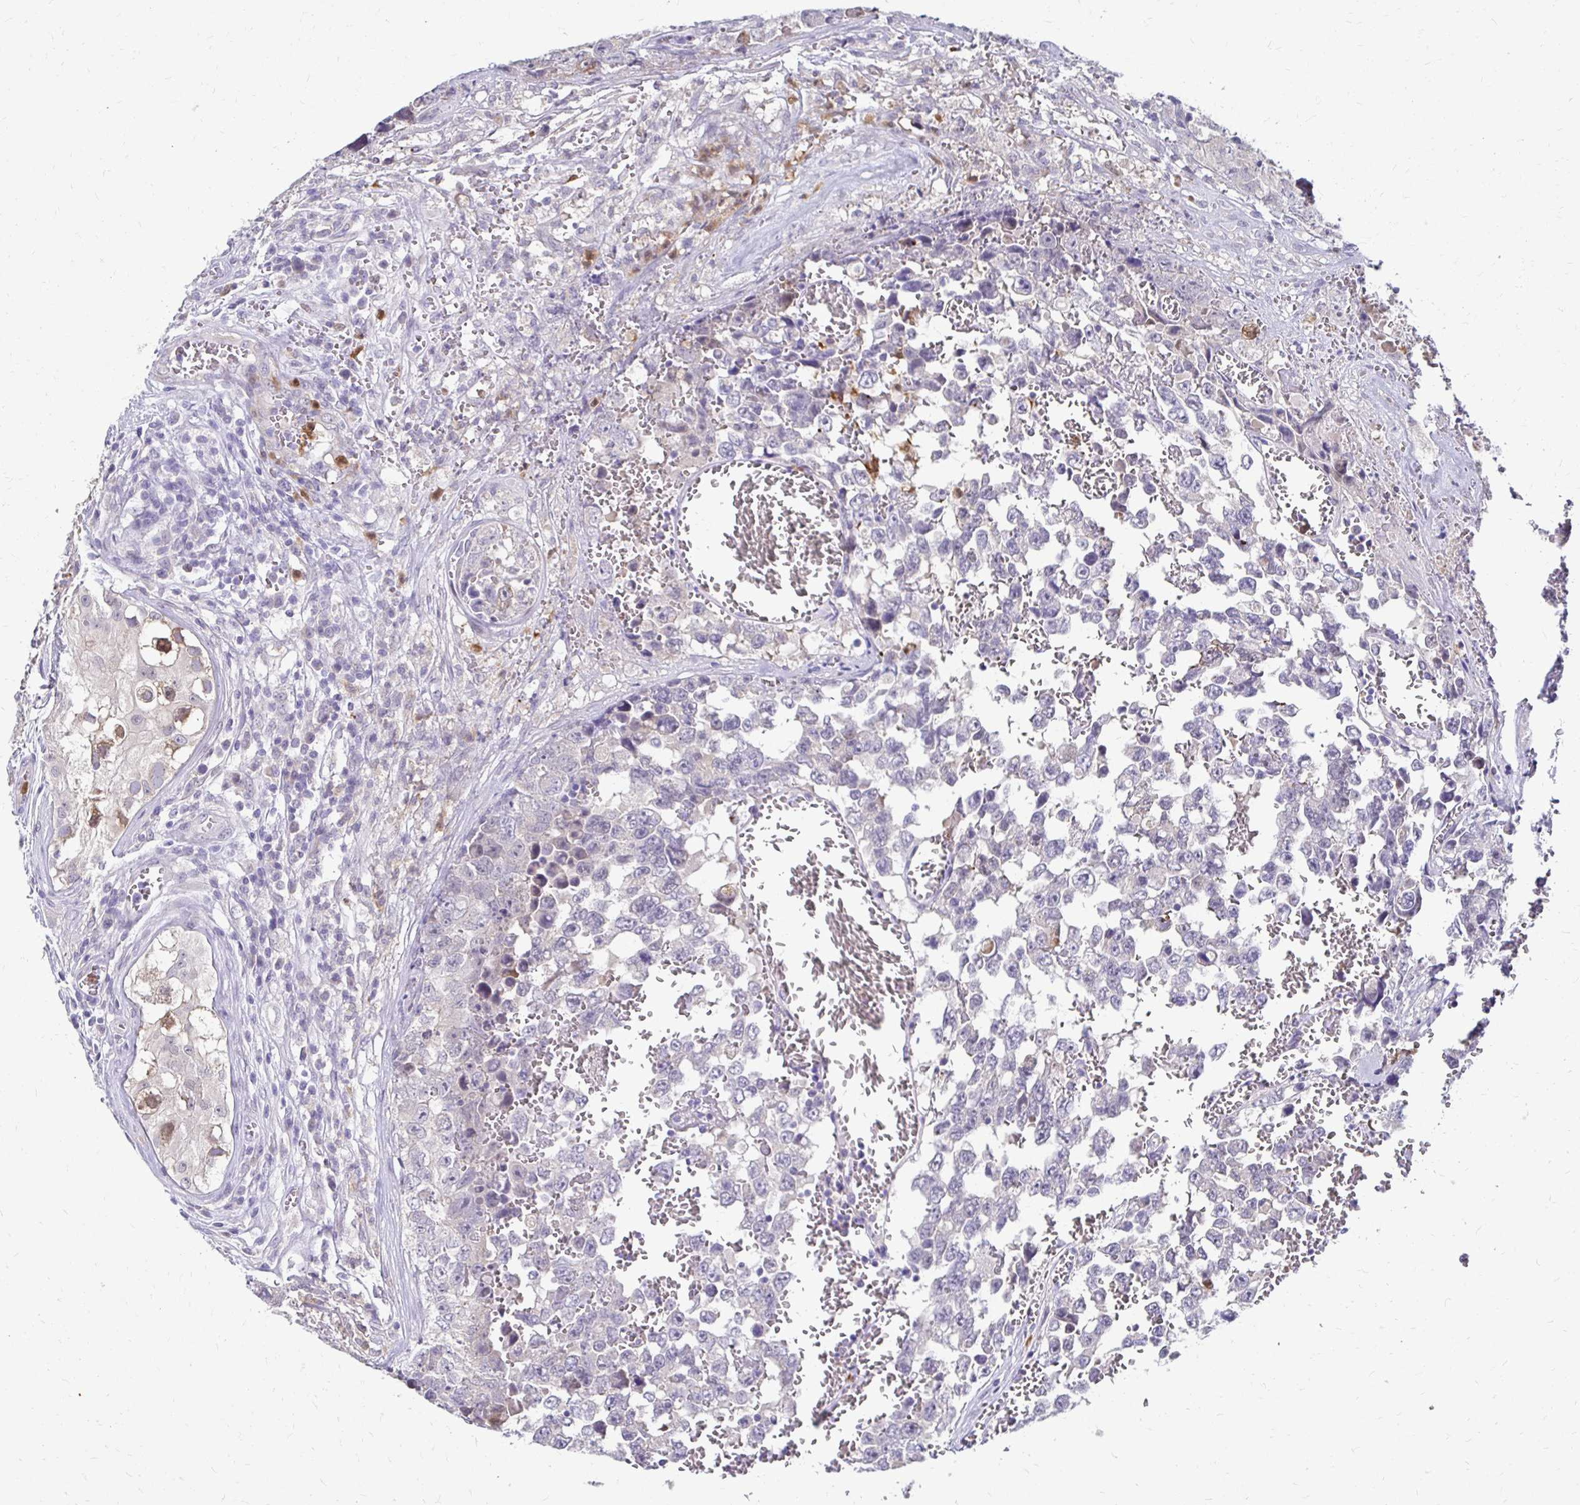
{"staining": {"intensity": "negative", "quantity": "none", "location": "none"}, "tissue": "testis cancer", "cell_type": "Tumor cells", "image_type": "cancer", "snomed": [{"axis": "morphology", "description": "Carcinoma, Embryonal, NOS"}, {"axis": "topography", "description": "Testis"}], "caption": "Image shows no significant protein positivity in tumor cells of testis cancer.", "gene": "PADI2", "patient": {"sex": "male", "age": 18}}